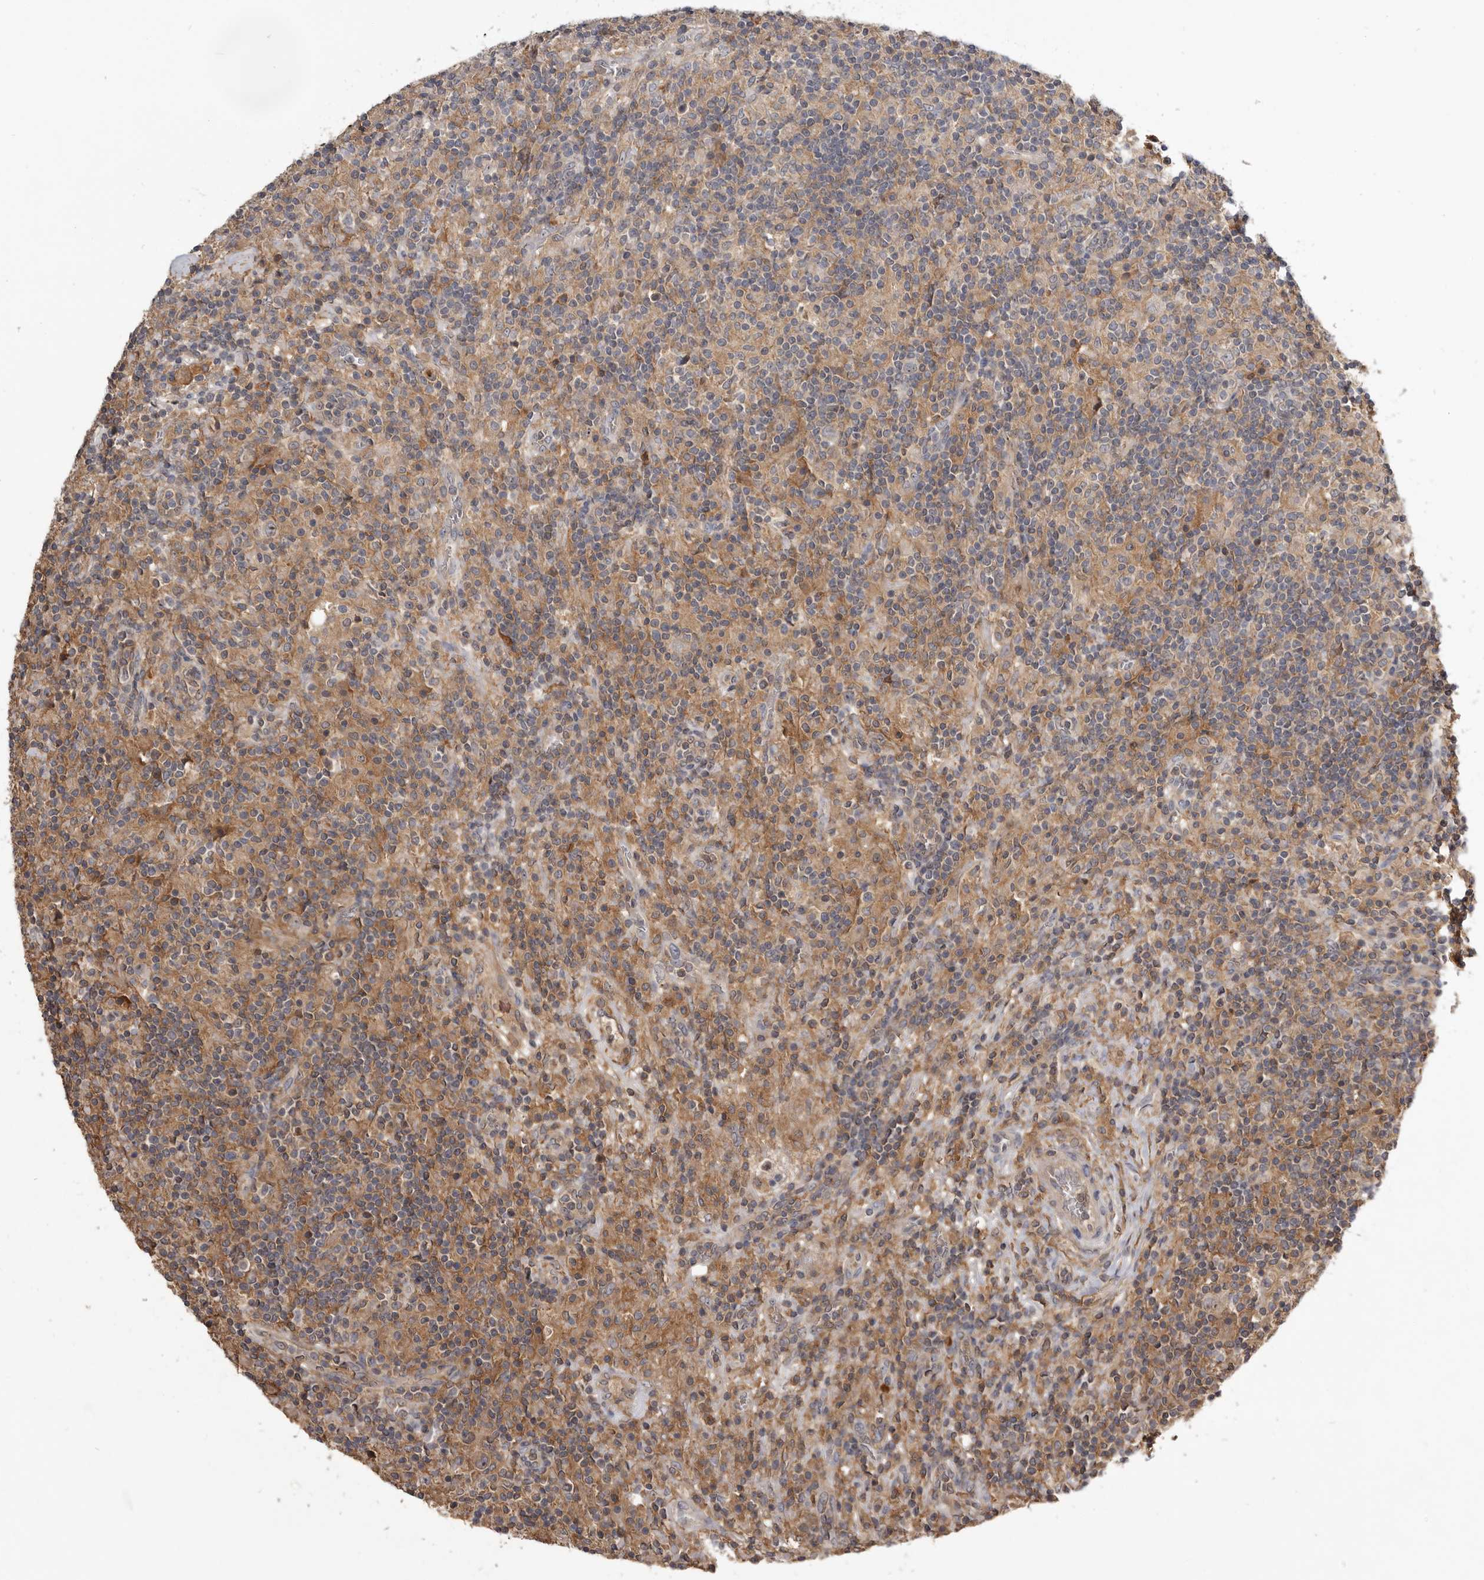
{"staining": {"intensity": "negative", "quantity": "none", "location": "none"}, "tissue": "lymphoma", "cell_type": "Tumor cells", "image_type": "cancer", "snomed": [{"axis": "morphology", "description": "Hodgkin's disease, NOS"}, {"axis": "topography", "description": "Lymph node"}], "caption": "Immunohistochemistry photomicrograph of Hodgkin's disease stained for a protein (brown), which shows no staining in tumor cells. The staining was performed using DAB to visualize the protein expression in brown, while the nuclei were stained in blue with hematoxylin (Magnification: 20x).", "gene": "TTC39A", "patient": {"sex": "male", "age": 70}}